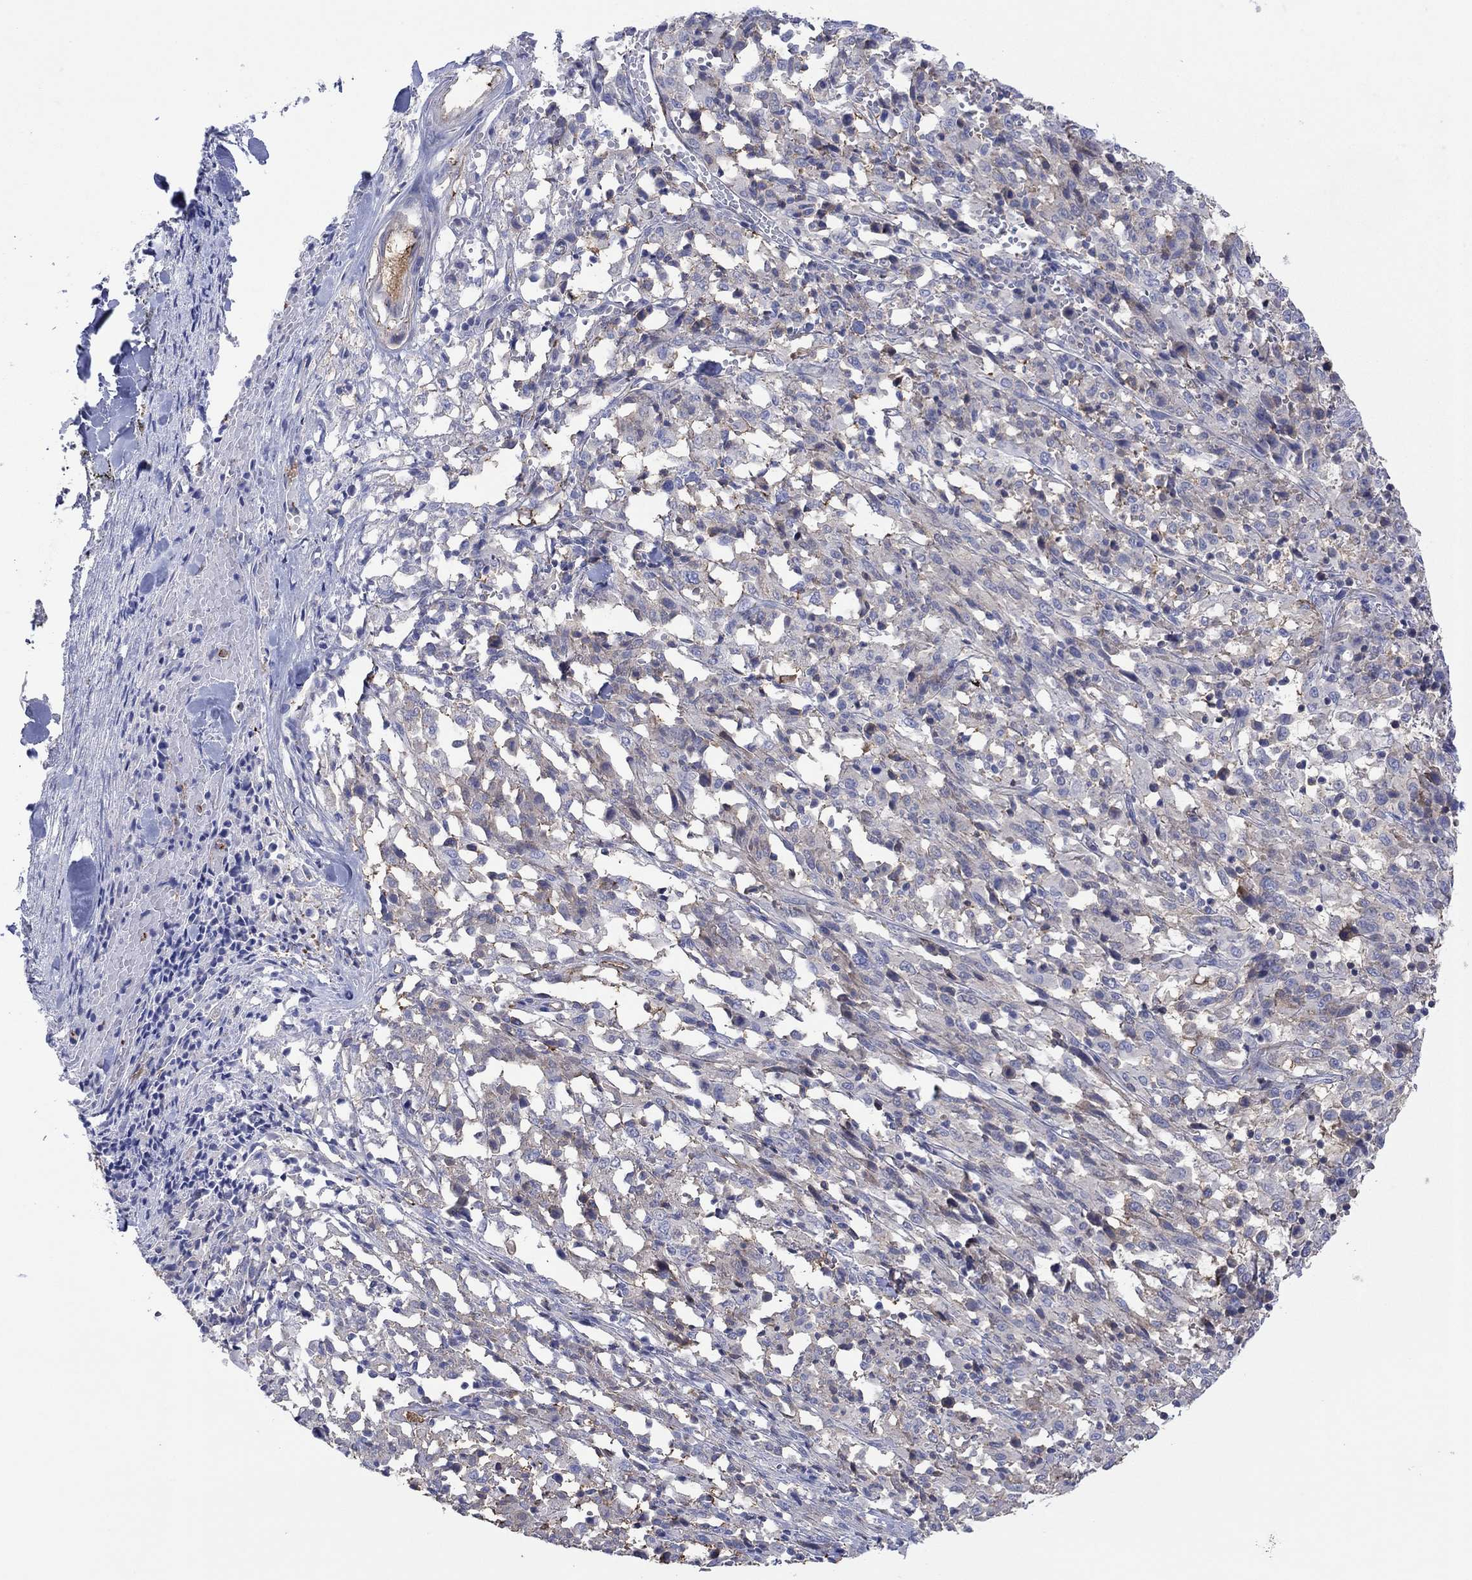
{"staining": {"intensity": "weak", "quantity": "25%-75%", "location": "cytoplasmic/membranous"}, "tissue": "melanoma", "cell_type": "Tumor cells", "image_type": "cancer", "snomed": [{"axis": "morphology", "description": "Malignant melanoma, NOS"}, {"axis": "topography", "description": "Skin"}], "caption": "Weak cytoplasmic/membranous expression is identified in approximately 25%-75% of tumor cells in malignant melanoma.", "gene": "TPRN", "patient": {"sex": "female", "age": 91}}